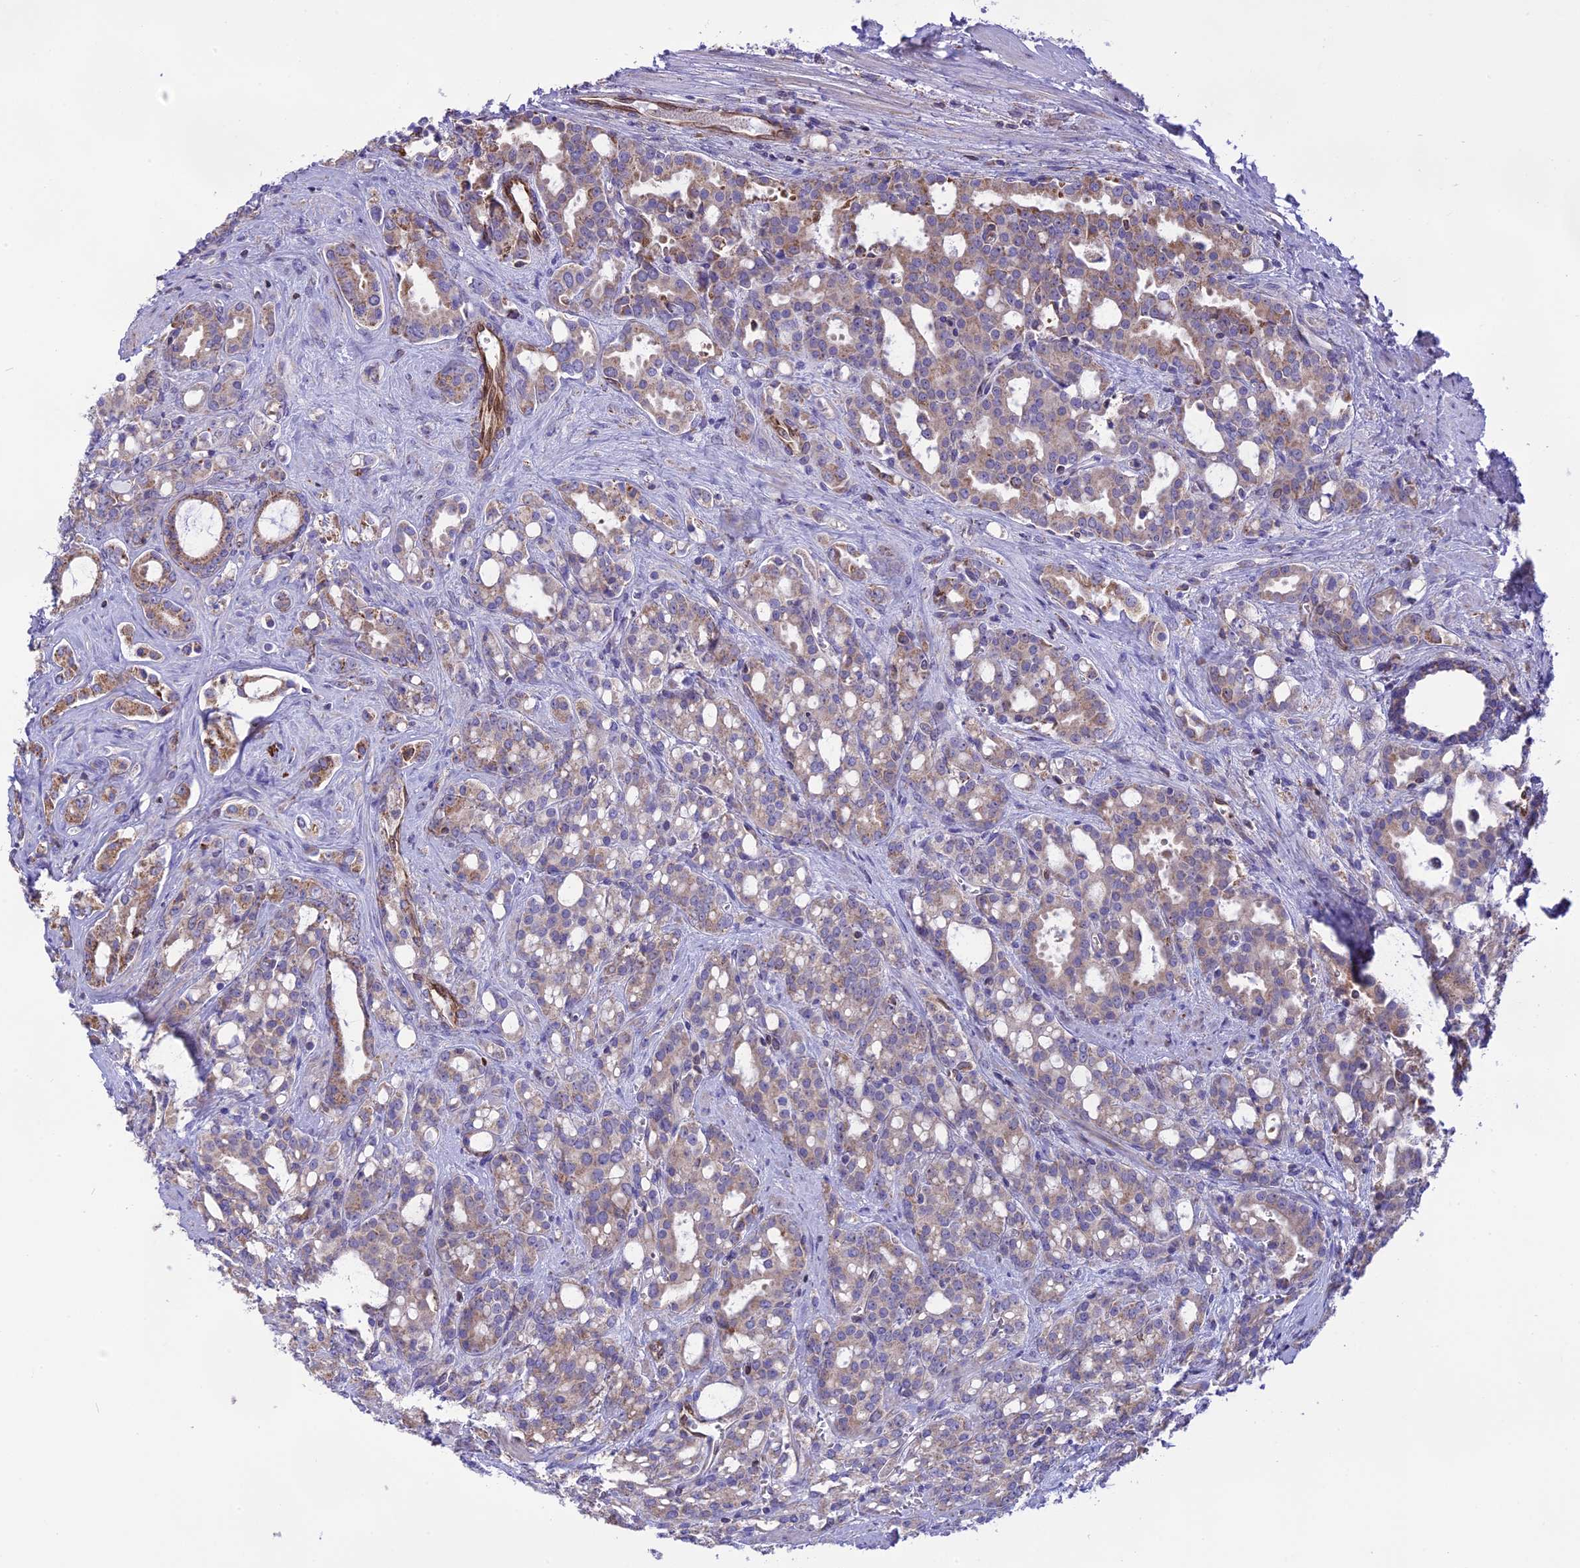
{"staining": {"intensity": "moderate", "quantity": "25%-75%", "location": "cytoplasmic/membranous"}, "tissue": "prostate cancer", "cell_type": "Tumor cells", "image_type": "cancer", "snomed": [{"axis": "morphology", "description": "Adenocarcinoma, High grade"}, {"axis": "topography", "description": "Prostate"}], "caption": "Immunohistochemistry staining of high-grade adenocarcinoma (prostate), which shows medium levels of moderate cytoplasmic/membranous staining in approximately 25%-75% of tumor cells indicating moderate cytoplasmic/membranous protein staining. The staining was performed using DAB (brown) for protein detection and nuclei were counterstained in hematoxylin (blue).", "gene": "DOC2B", "patient": {"sex": "male", "age": 72}}